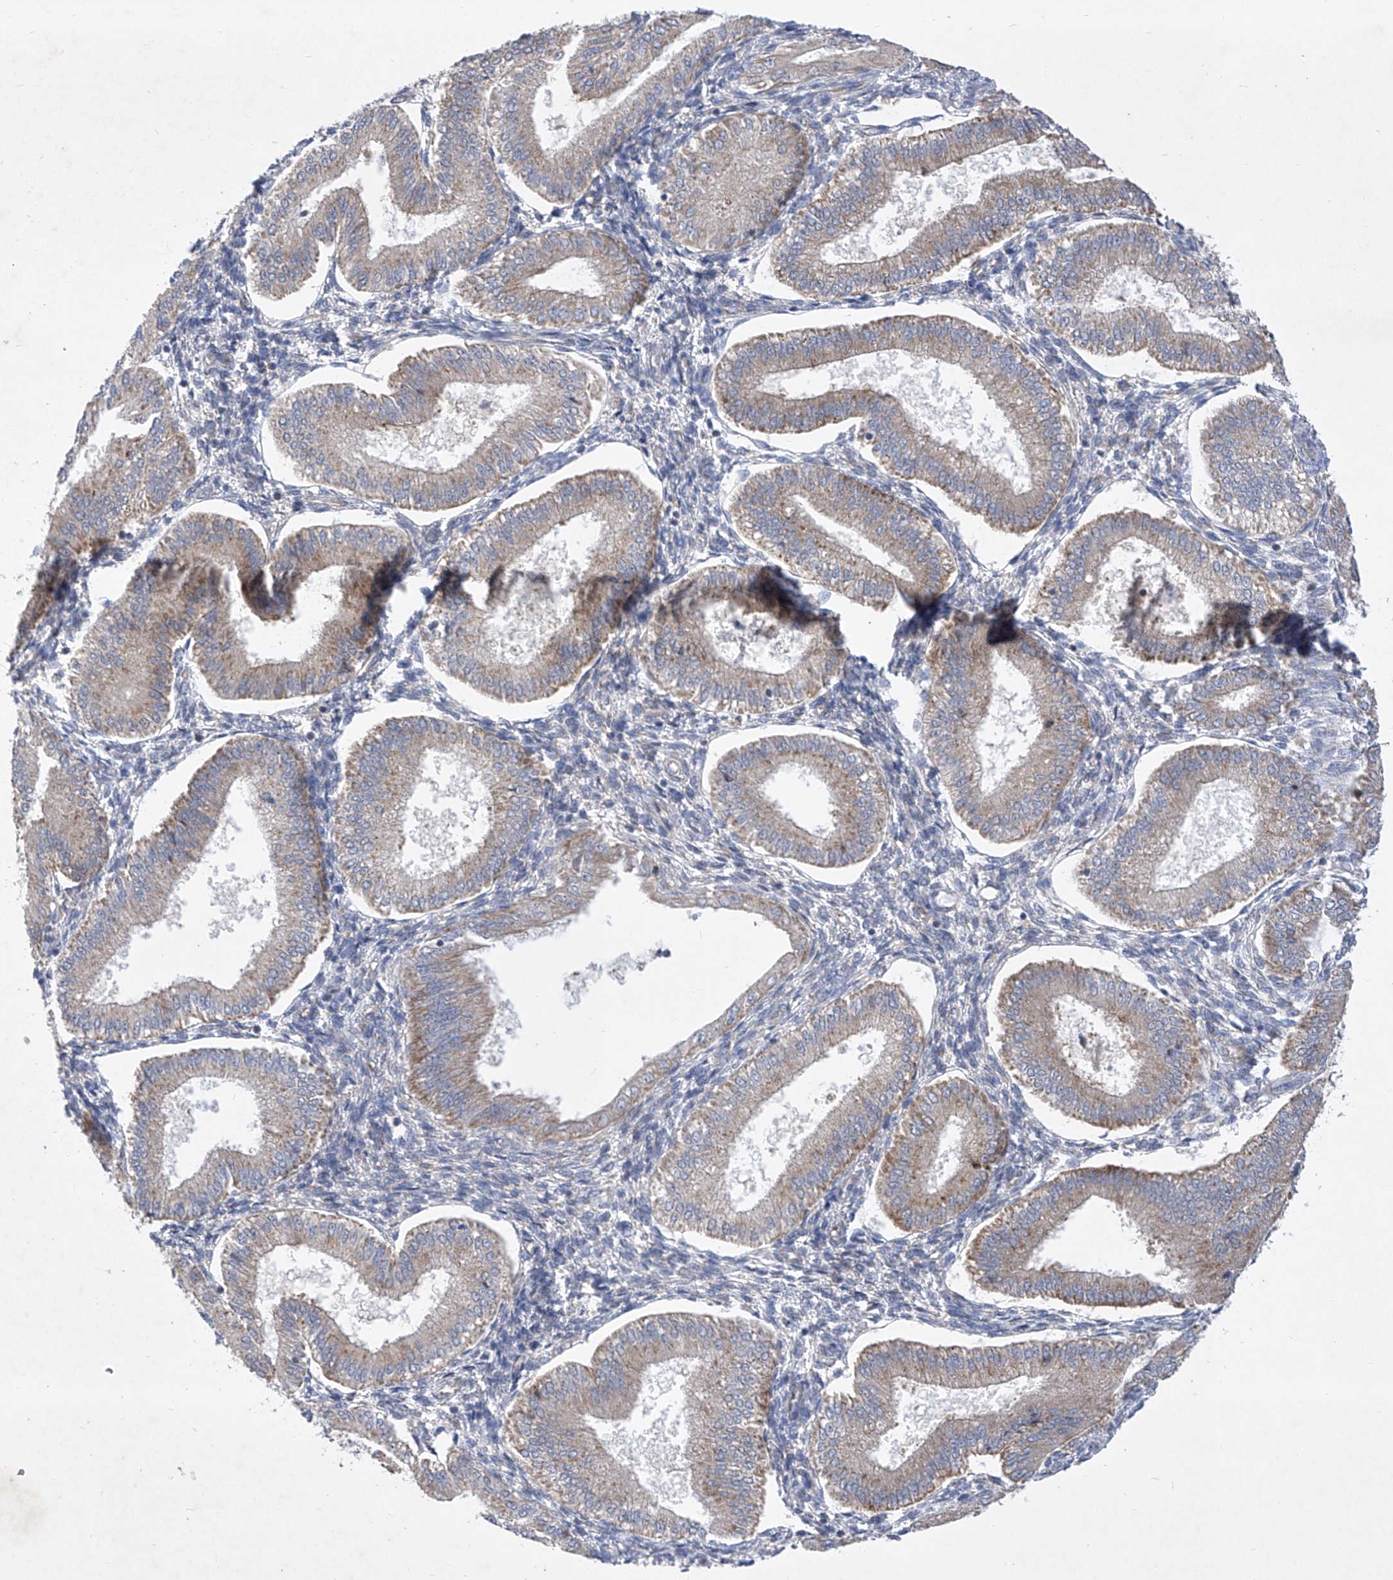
{"staining": {"intensity": "negative", "quantity": "none", "location": "none"}, "tissue": "endometrium", "cell_type": "Cells in endometrial stroma", "image_type": "normal", "snomed": [{"axis": "morphology", "description": "Normal tissue, NOS"}, {"axis": "topography", "description": "Endometrium"}], "caption": "Photomicrograph shows no protein positivity in cells in endometrial stroma of unremarkable endometrium.", "gene": "COQ3", "patient": {"sex": "female", "age": 39}}